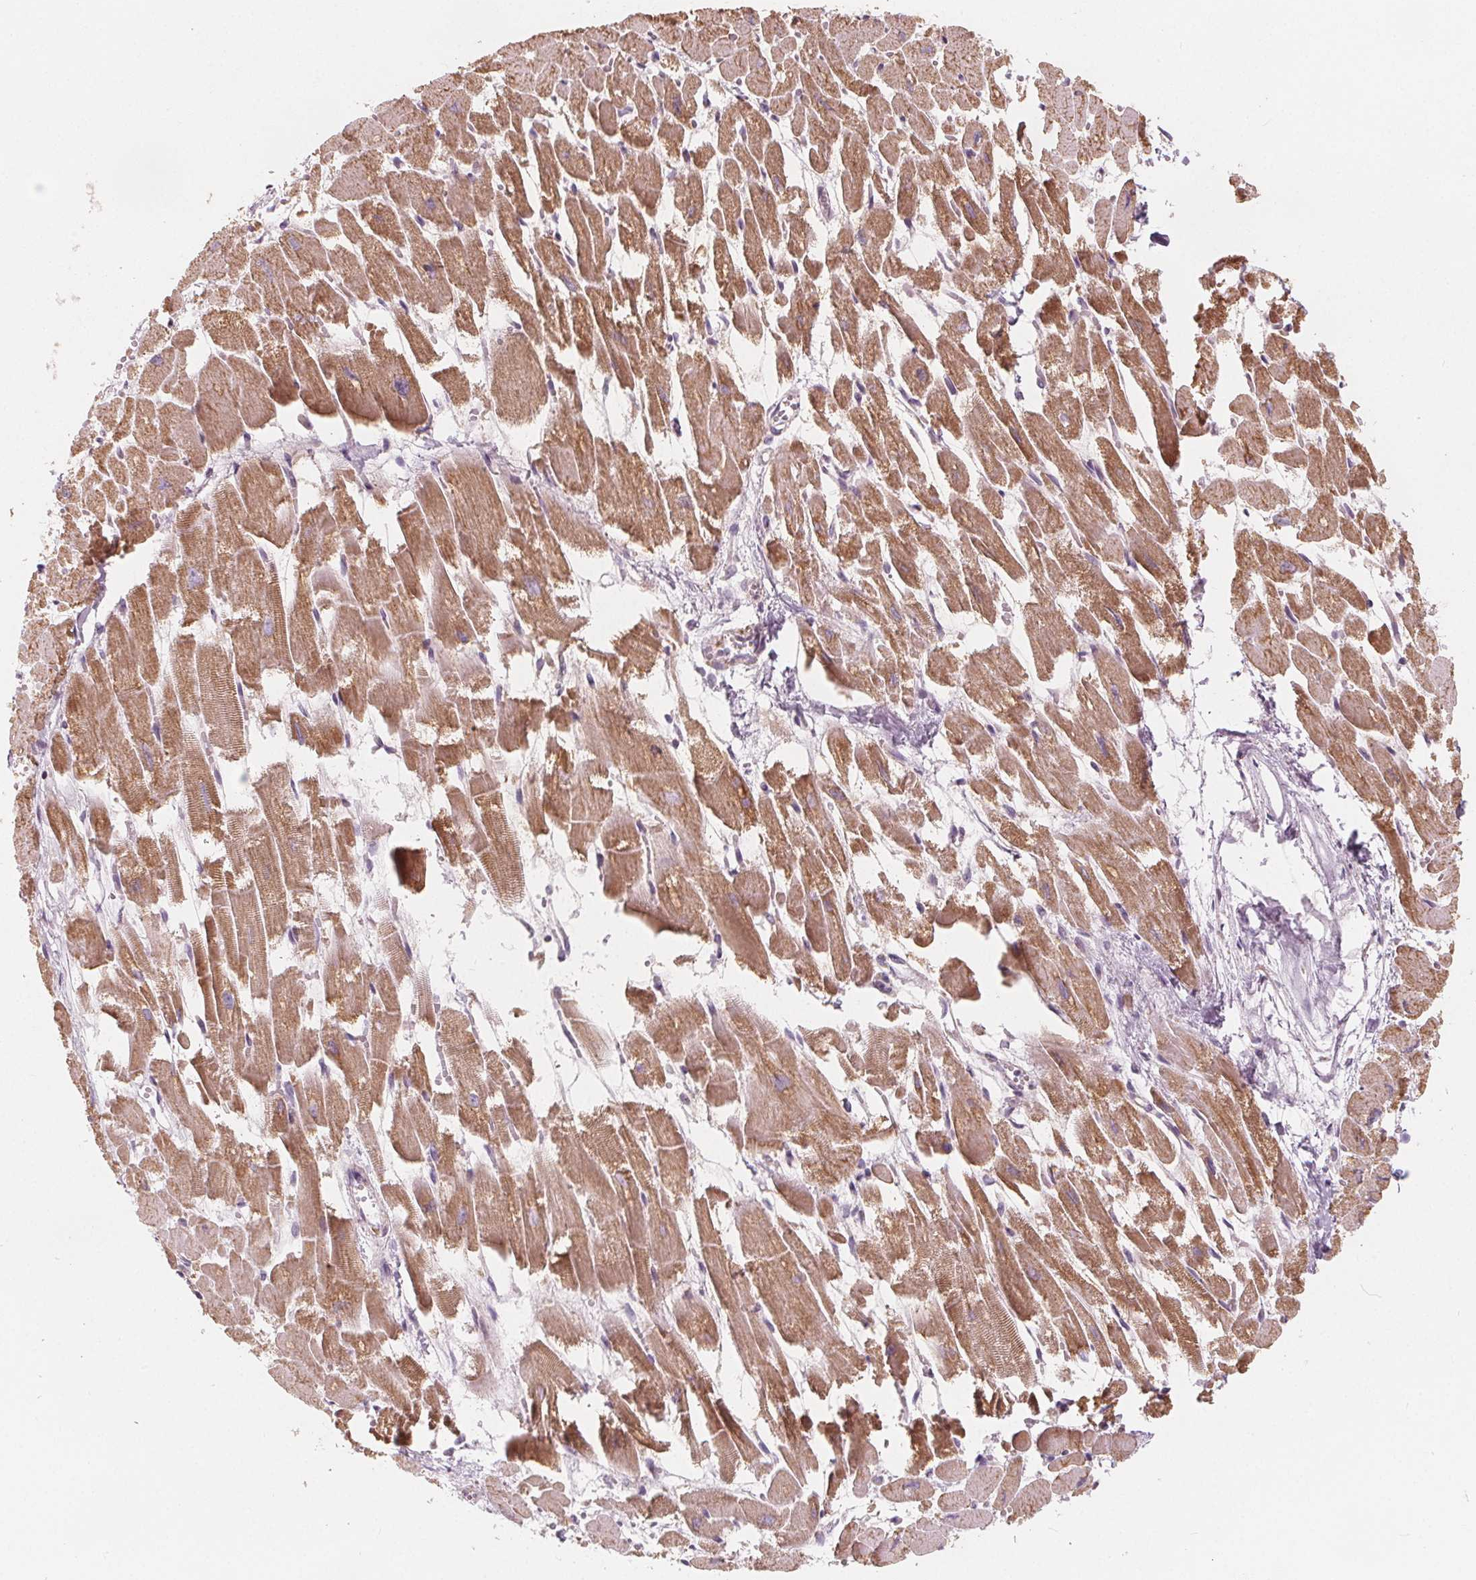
{"staining": {"intensity": "moderate", "quantity": ">75%", "location": "cytoplasmic/membranous"}, "tissue": "heart muscle", "cell_type": "Cardiomyocytes", "image_type": "normal", "snomed": [{"axis": "morphology", "description": "Normal tissue, NOS"}, {"axis": "topography", "description": "Heart"}], "caption": "Immunohistochemical staining of unremarkable heart muscle displays medium levels of moderate cytoplasmic/membranous staining in approximately >75% of cardiomyocytes.", "gene": "NUP210L", "patient": {"sex": "female", "age": 52}}